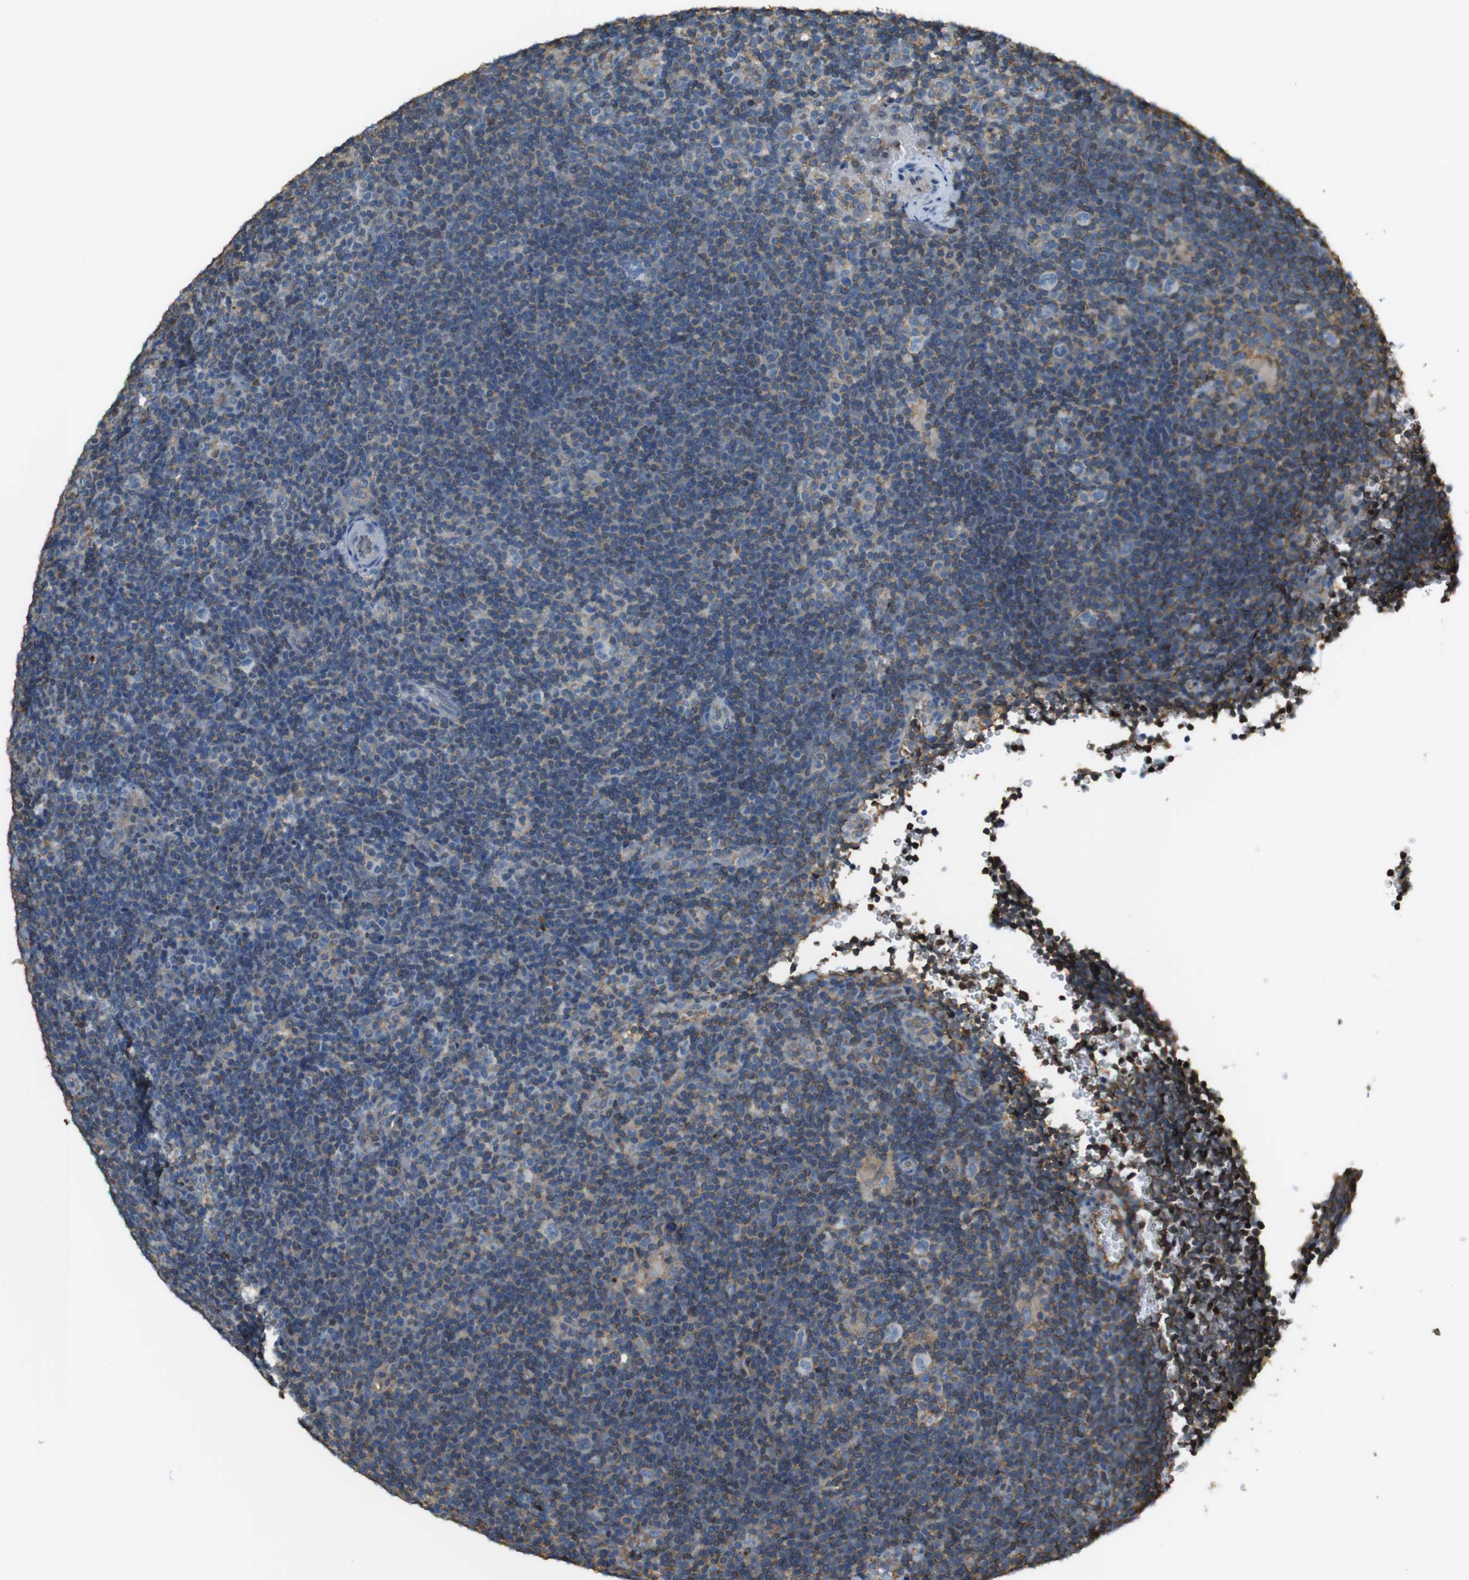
{"staining": {"intensity": "negative", "quantity": "none", "location": "none"}, "tissue": "lymphoma", "cell_type": "Tumor cells", "image_type": "cancer", "snomed": [{"axis": "morphology", "description": "Hodgkin's disease, NOS"}, {"axis": "topography", "description": "Lymph node"}], "caption": "The micrograph displays no significant staining in tumor cells of Hodgkin's disease.", "gene": "FCAR", "patient": {"sex": "female", "age": 57}}